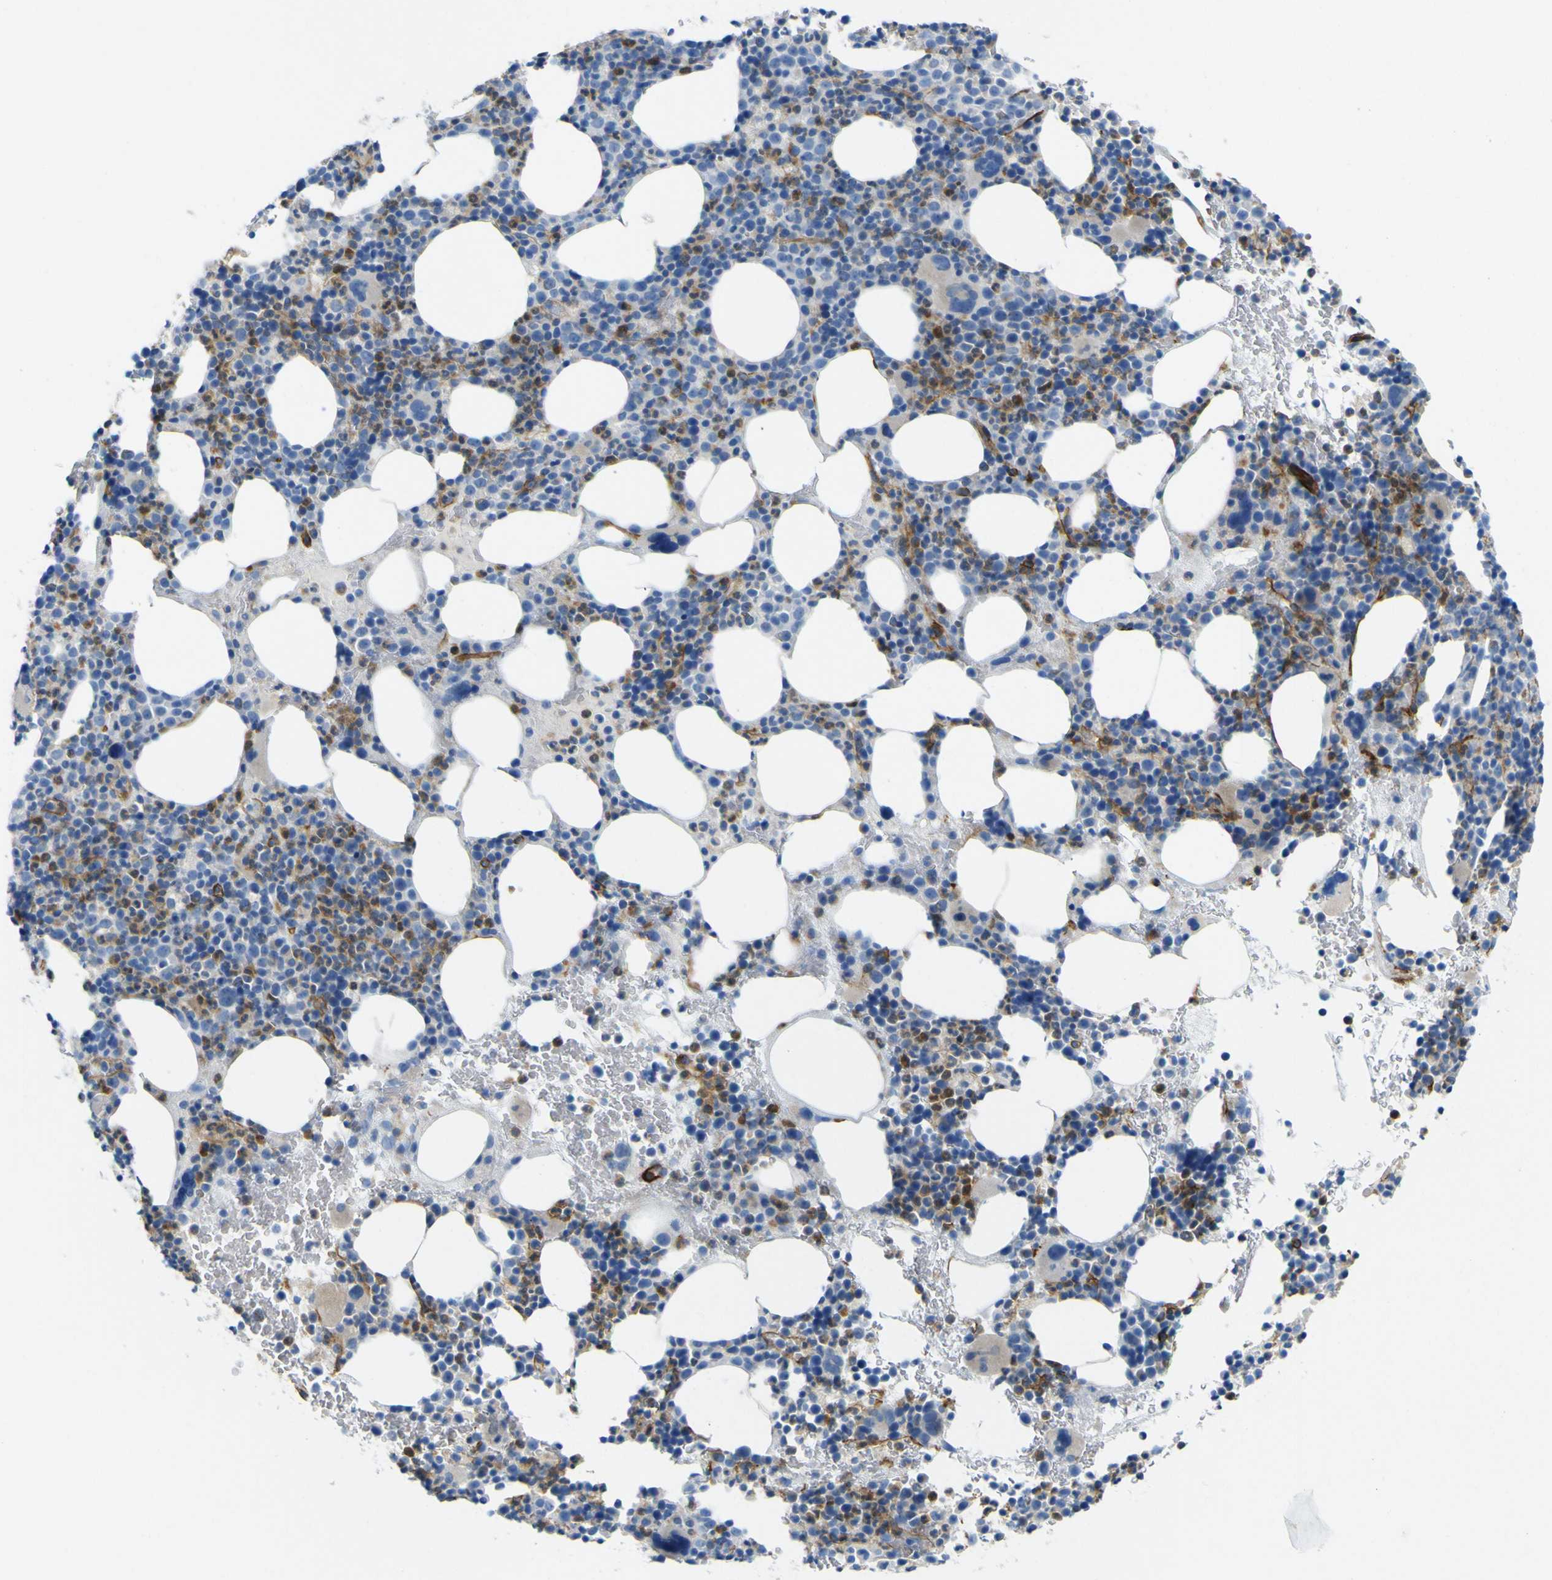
{"staining": {"intensity": "moderate", "quantity": "25%-75%", "location": "cytoplasmic/membranous"}, "tissue": "bone marrow", "cell_type": "Hematopoietic cells", "image_type": "normal", "snomed": [{"axis": "morphology", "description": "Normal tissue, NOS"}, {"axis": "morphology", "description": "Inflammation, NOS"}, {"axis": "topography", "description": "Bone marrow"}], "caption": "Approximately 25%-75% of hematopoietic cells in benign bone marrow demonstrate moderate cytoplasmic/membranous protein positivity as visualized by brown immunohistochemical staining.", "gene": "CD93", "patient": {"sex": "male", "age": 73}}